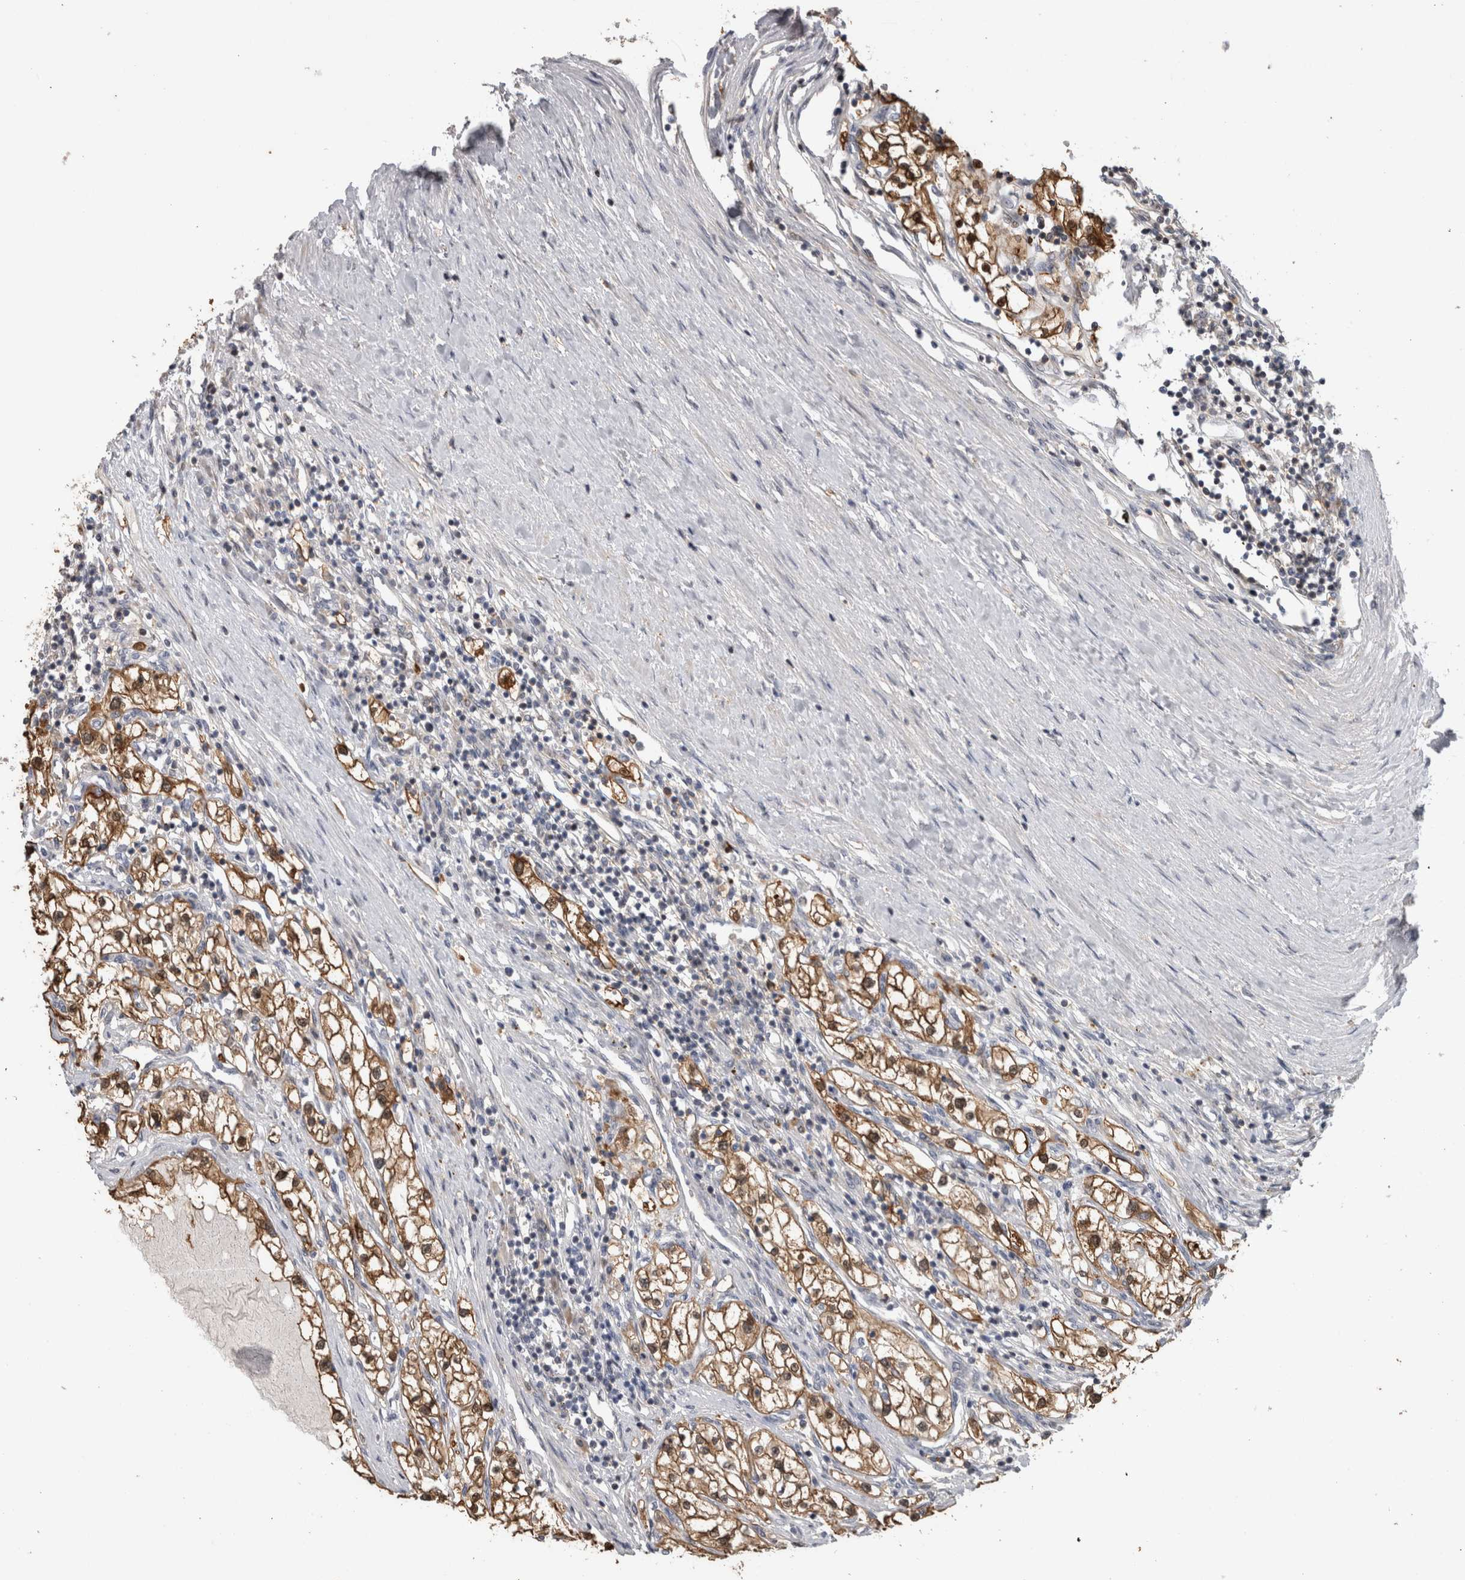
{"staining": {"intensity": "moderate", "quantity": ">75%", "location": "cytoplasmic/membranous"}, "tissue": "renal cancer", "cell_type": "Tumor cells", "image_type": "cancer", "snomed": [{"axis": "morphology", "description": "Adenocarcinoma, NOS"}, {"axis": "topography", "description": "Kidney"}], "caption": "A histopathology image of human renal cancer stained for a protein exhibits moderate cytoplasmic/membranous brown staining in tumor cells. The protein of interest is stained brown, and the nuclei are stained in blue (DAB IHC with brightfield microscopy, high magnification).", "gene": "USH1G", "patient": {"sex": "male", "age": 68}}